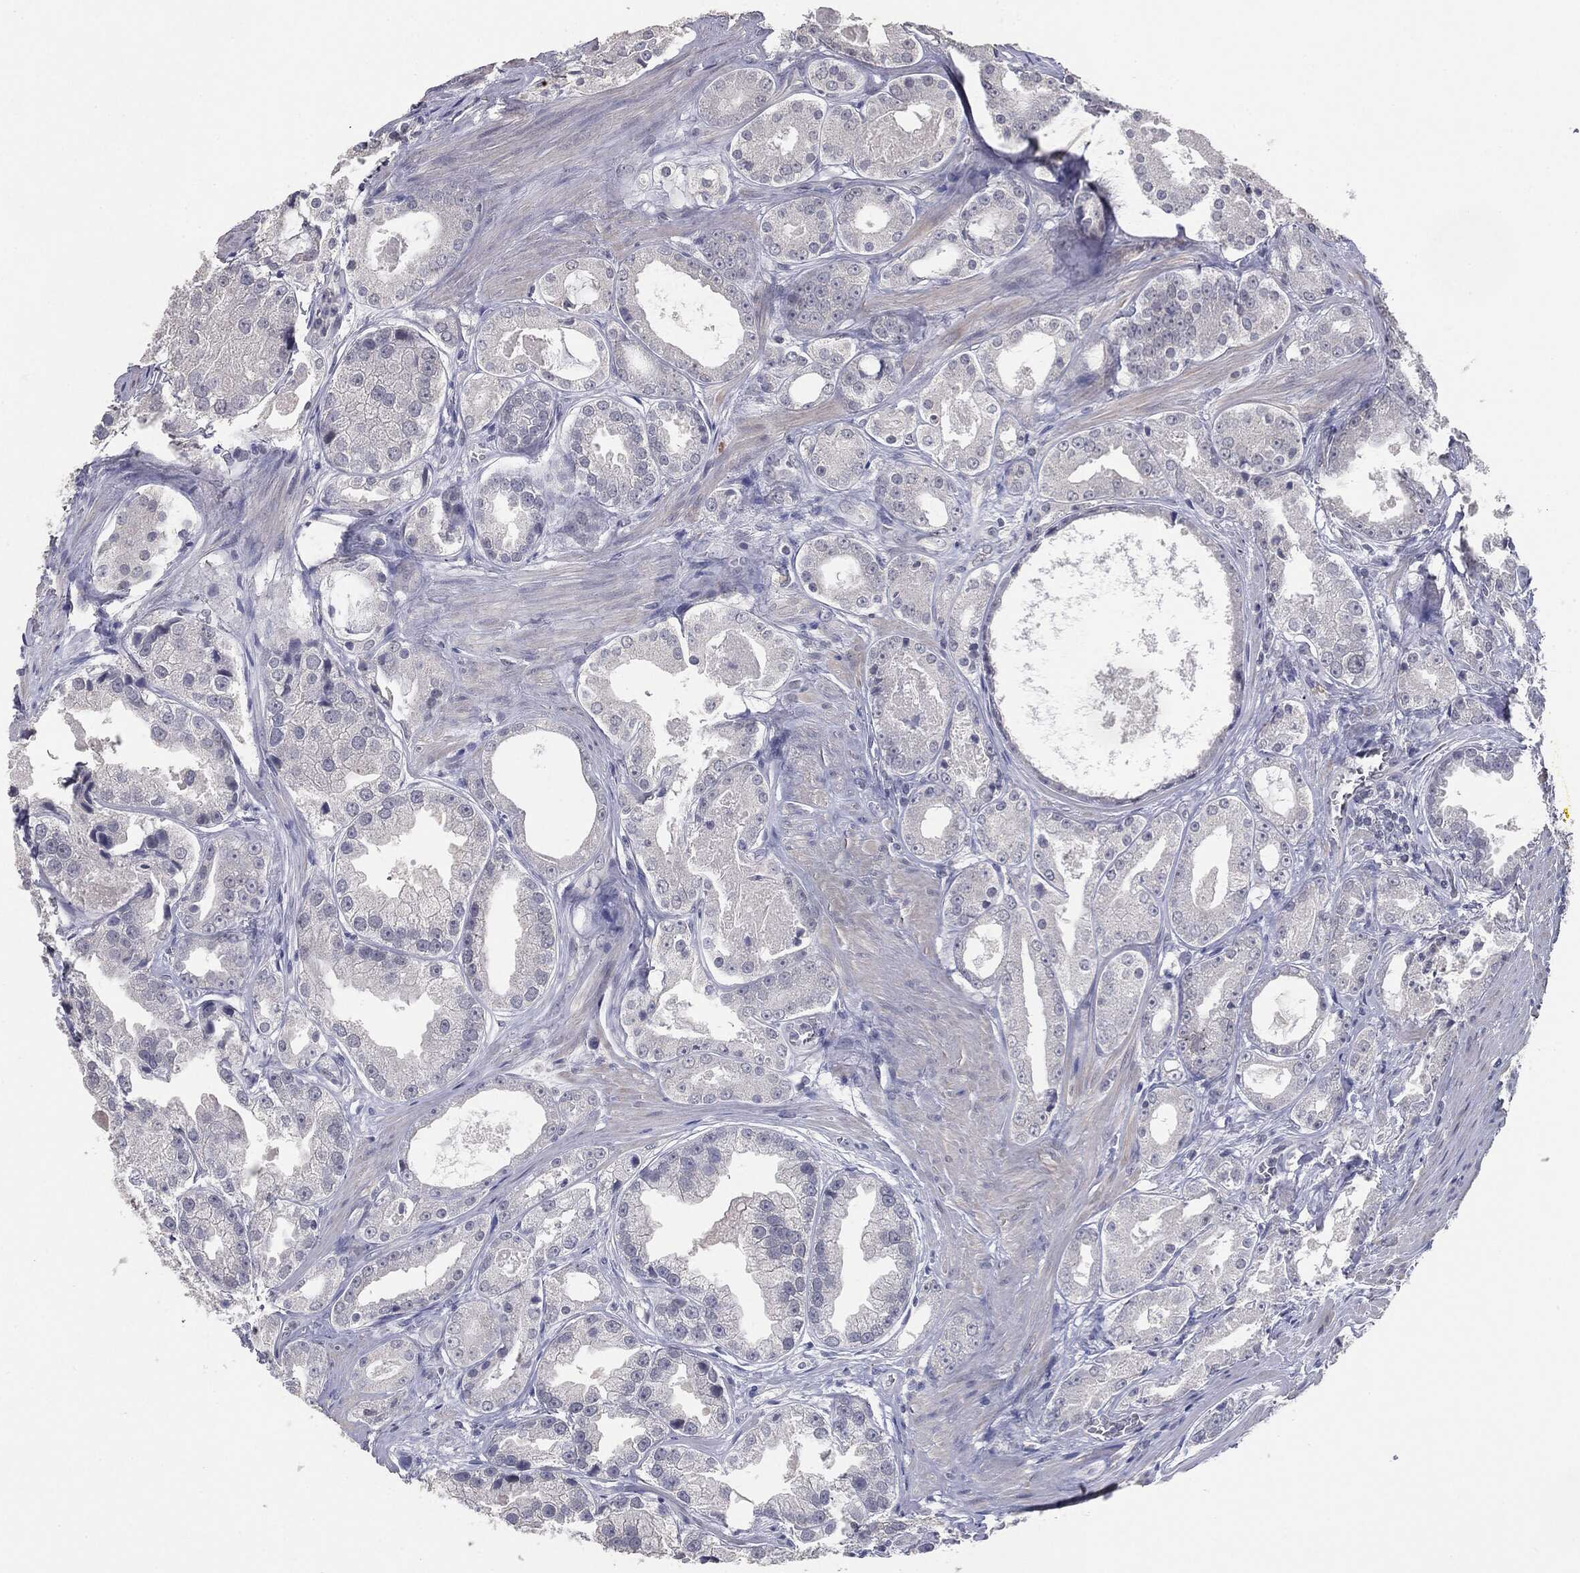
{"staining": {"intensity": "negative", "quantity": "none", "location": "none"}, "tissue": "prostate cancer", "cell_type": "Tumor cells", "image_type": "cancer", "snomed": [{"axis": "morphology", "description": "Adenocarcinoma, NOS"}, {"axis": "topography", "description": "Prostate"}], "caption": "Histopathology image shows no protein staining in tumor cells of prostate adenocarcinoma tissue.", "gene": "SLC2A2", "patient": {"sex": "male", "age": 61}}